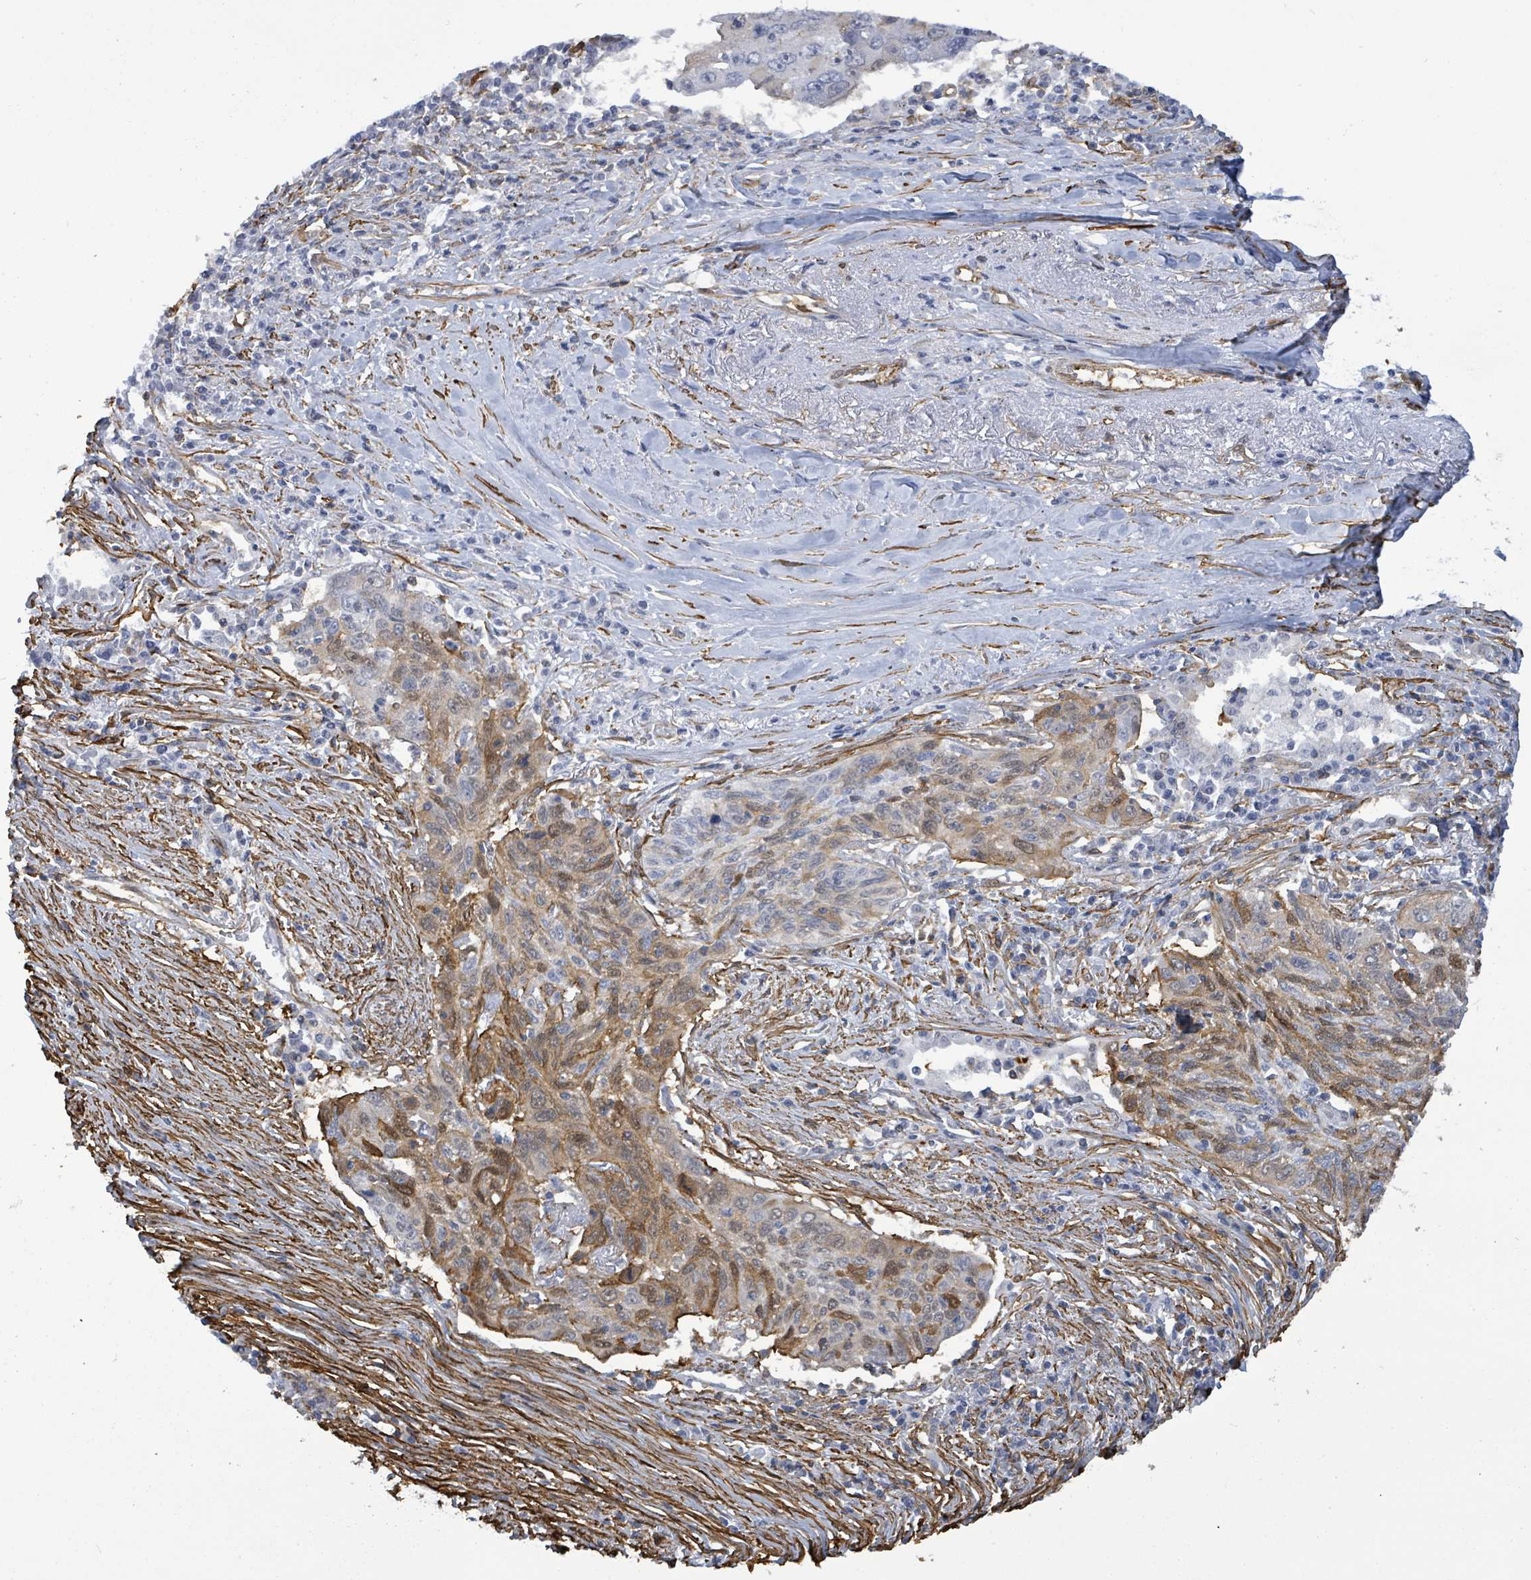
{"staining": {"intensity": "moderate", "quantity": "25%-75%", "location": "cytoplasmic/membranous"}, "tissue": "lung cancer", "cell_type": "Tumor cells", "image_type": "cancer", "snomed": [{"axis": "morphology", "description": "Squamous cell carcinoma, NOS"}, {"axis": "topography", "description": "Lung"}], "caption": "Immunohistochemistry image of lung cancer stained for a protein (brown), which exhibits medium levels of moderate cytoplasmic/membranous expression in about 25%-75% of tumor cells.", "gene": "PRKRIP1", "patient": {"sex": "female", "age": 66}}